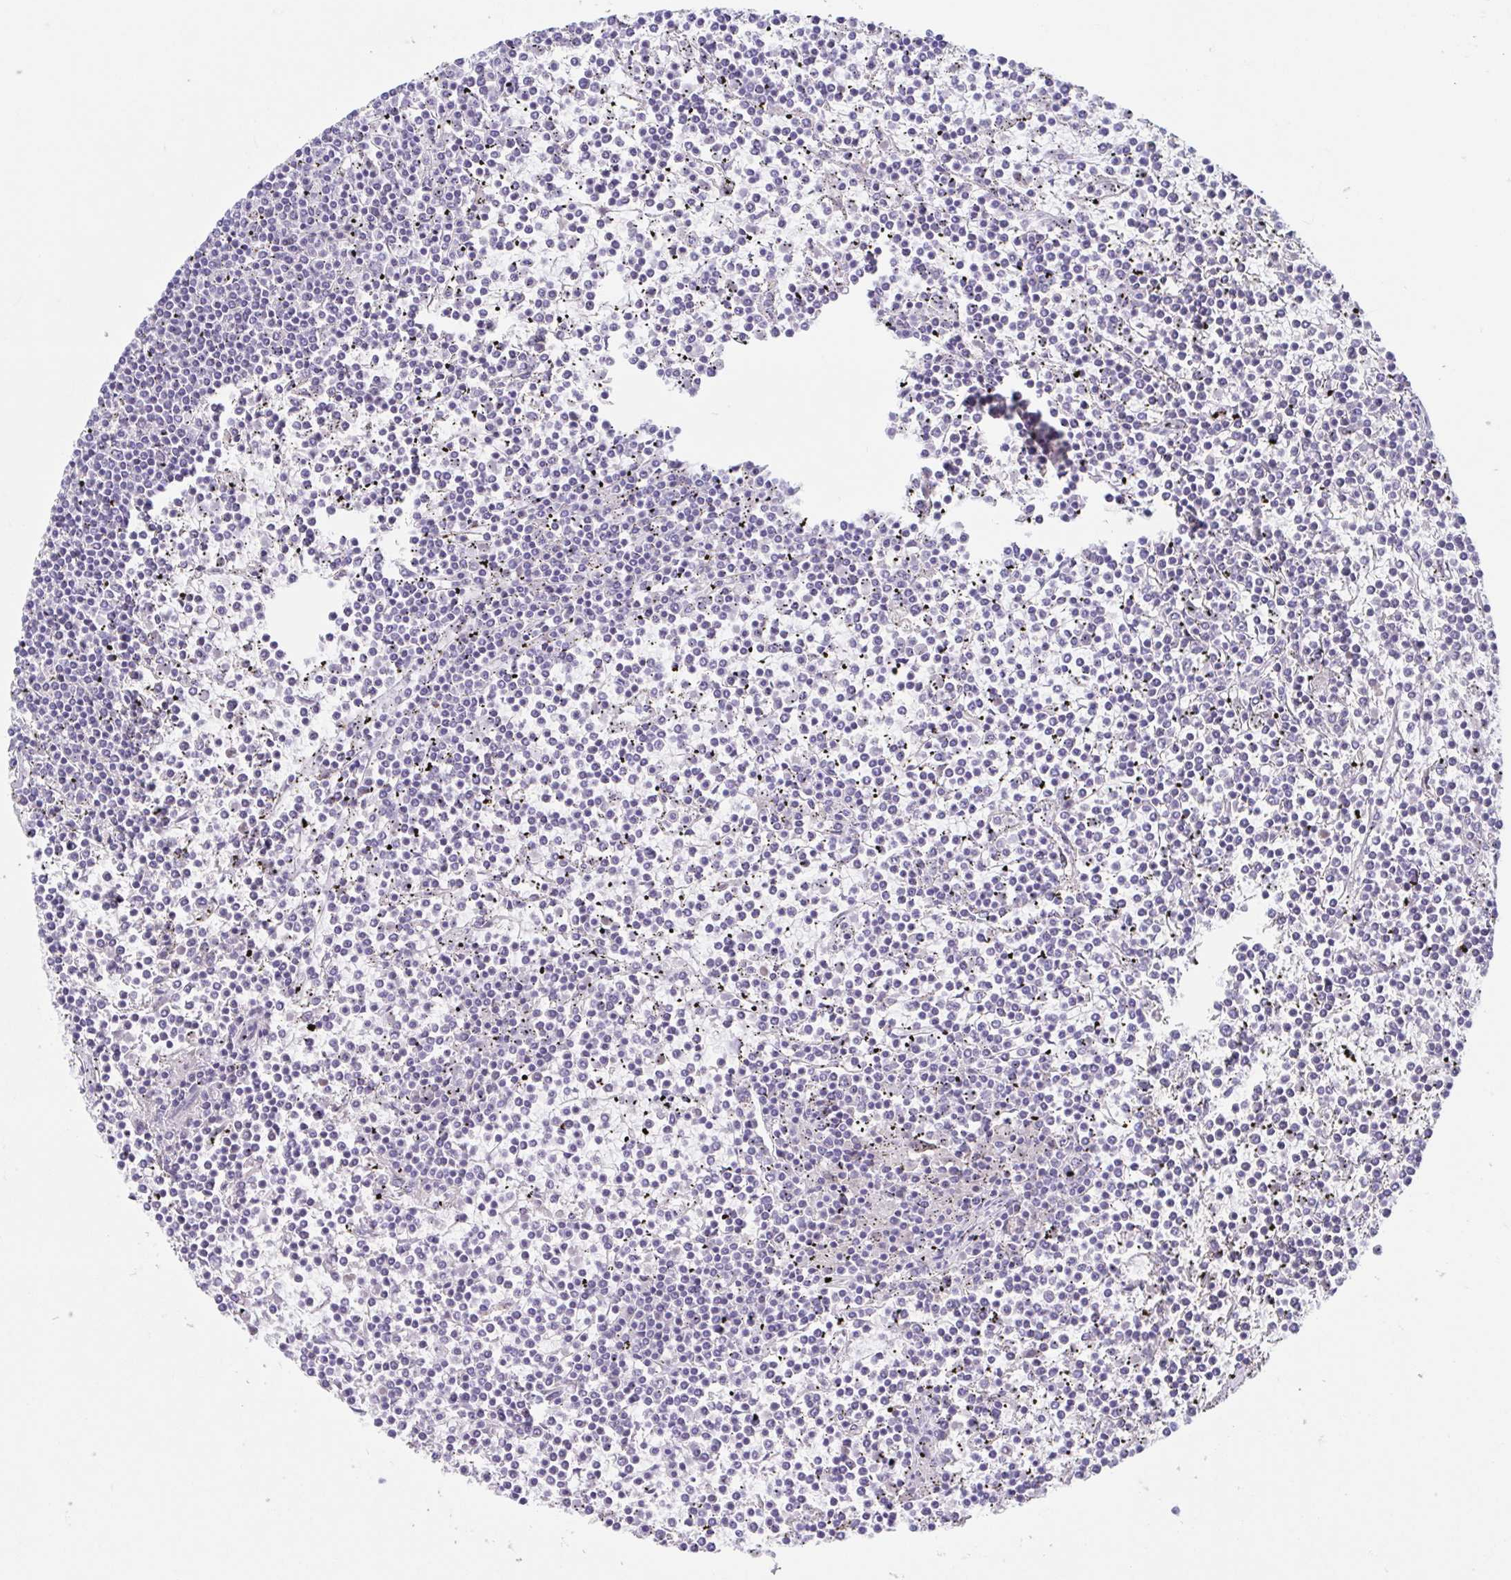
{"staining": {"intensity": "negative", "quantity": "none", "location": "none"}, "tissue": "lymphoma", "cell_type": "Tumor cells", "image_type": "cancer", "snomed": [{"axis": "morphology", "description": "Malignant lymphoma, non-Hodgkin's type, Low grade"}, {"axis": "topography", "description": "Spleen"}], "caption": "Human lymphoma stained for a protein using immunohistochemistry (IHC) exhibits no expression in tumor cells.", "gene": "TEX12", "patient": {"sex": "female", "age": 19}}